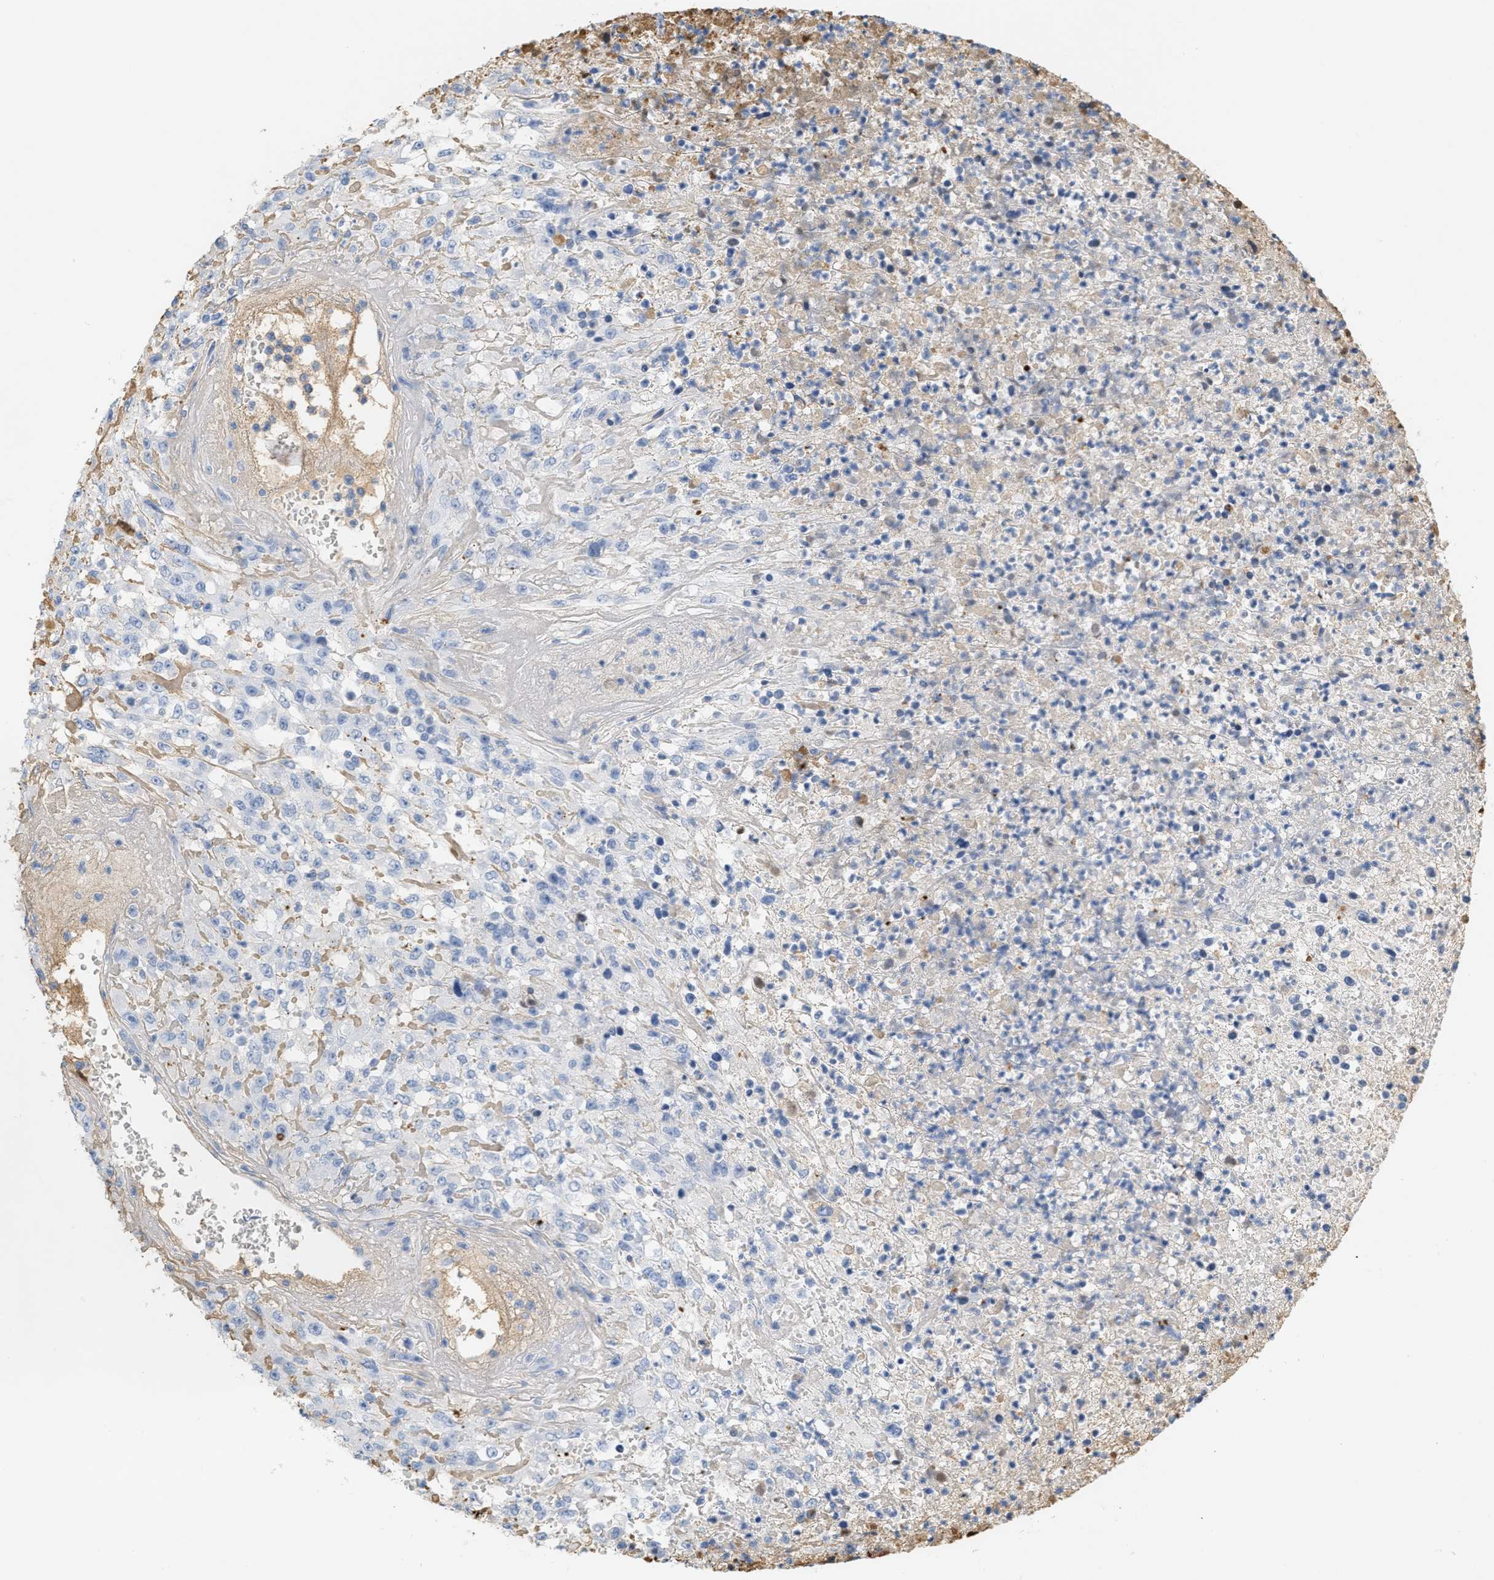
{"staining": {"intensity": "negative", "quantity": "none", "location": "none"}, "tissue": "urothelial cancer", "cell_type": "Tumor cells", "image_type": "cancer", "snomed": [{"axis": "morphology", "description": "Urothelial carcinoma, High grade"}, {"axis": "topography", "description": "Urinary bladder"}], "caption": "Tumor cells are negative for protein expression in human high-grade urothelial carcinoma.", "gene": "CFH", "patient": {"sex": "male", "age": 46}}